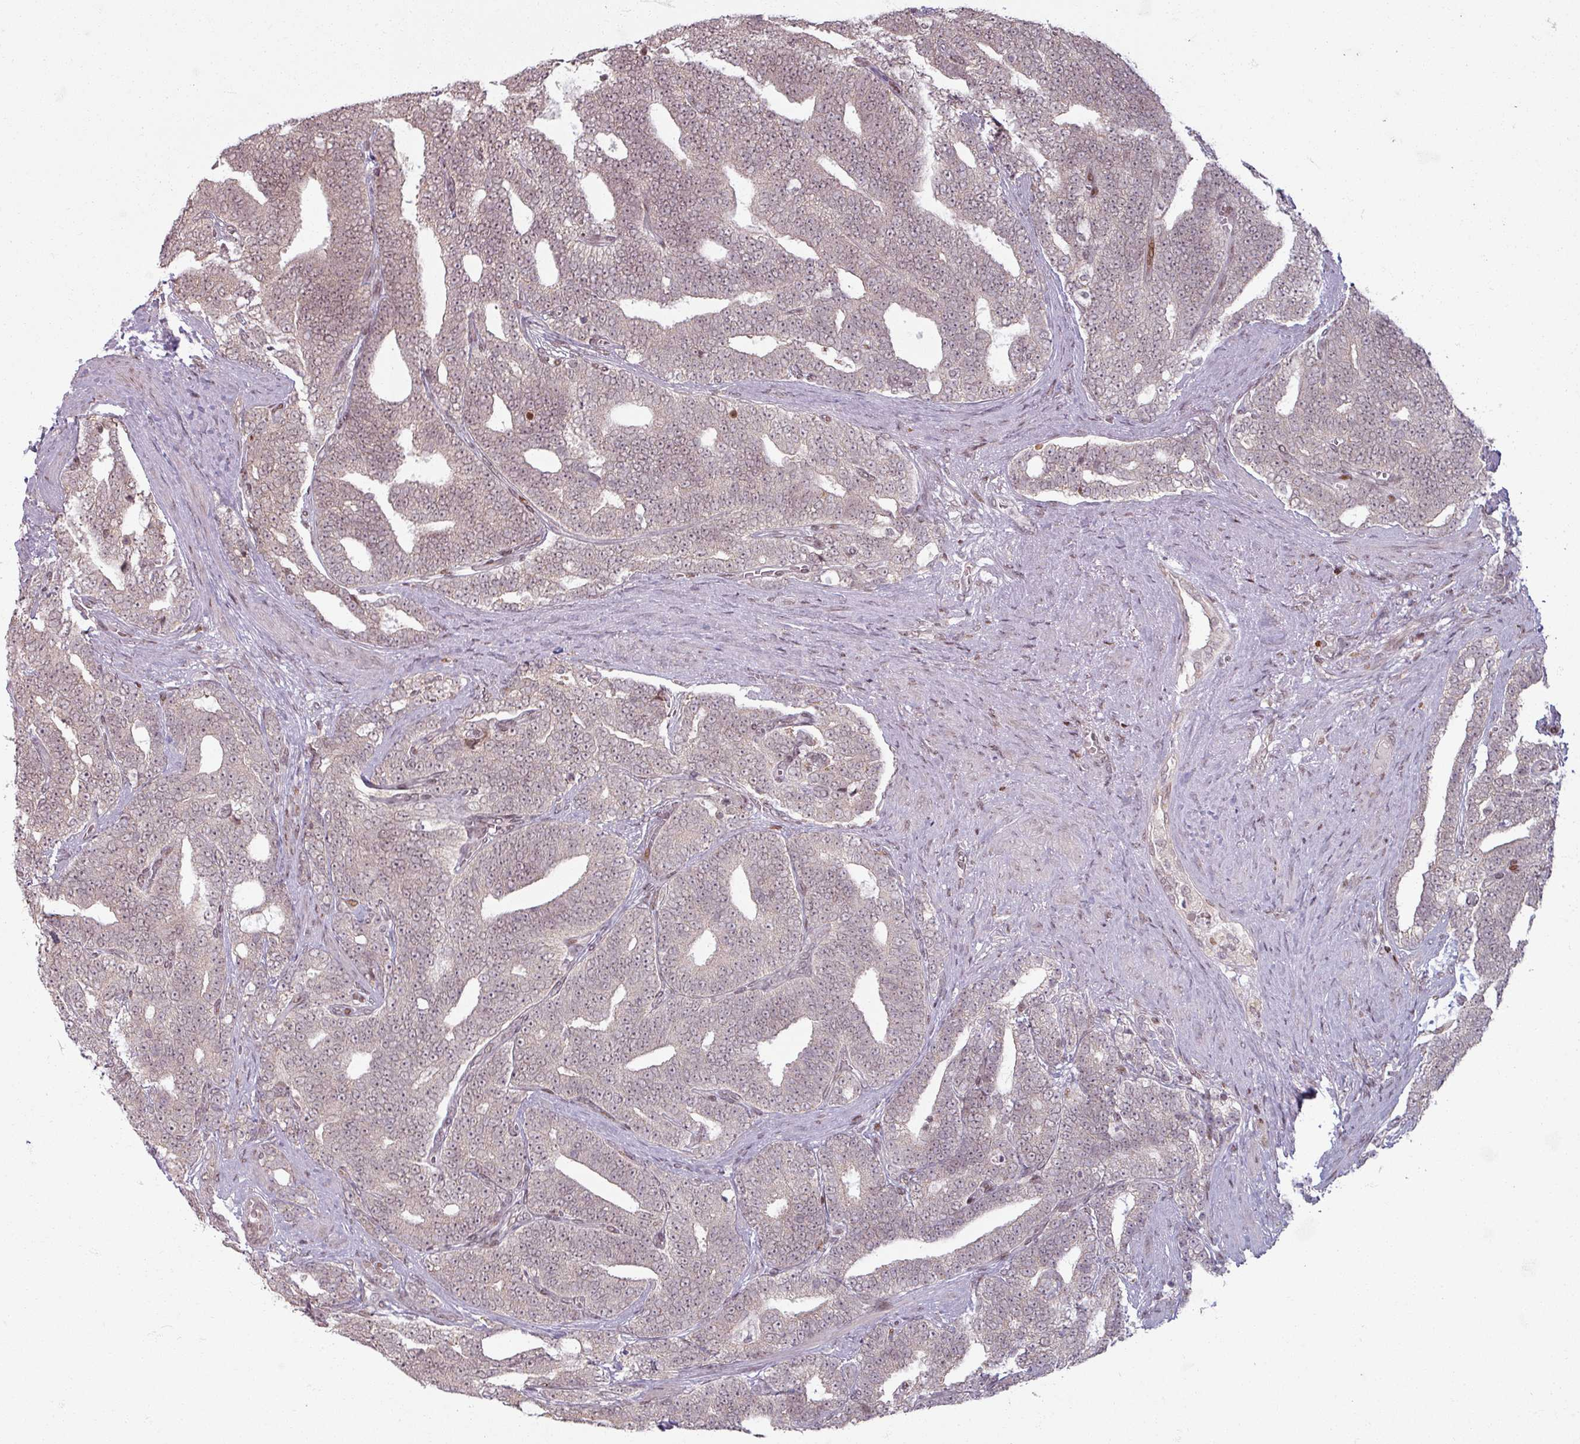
{"staining": {"intensity": "weak", "quantity": "25%-75%", "location": "cytoplasmic/membranous,nuclear"}, "tissue": "prostate cancer", "cell_type": "Tumor cells", "image_type": "cancer", "snomed": [{"axis": "morphology", "description": "Adenocarcinoma, High grade"}, {"axis": "topography", "description": "Prostate and seminal vesicle, NOS"}], "caption": "DAB (3,3'-diaminobenzidine) immunohistochemical staining of prostate high-grade adenocarcinoma reveals weak cytoplasmic/membranous and nuclear protein staining in about 25%-75% of tumor cells. The protein is stained brown, and the nuclei are stained in blue (DAB IHC with brightfield microscopy, high magnification).", "gene": "NCOR1", "patient": {"sex": "male", "age": 67}}